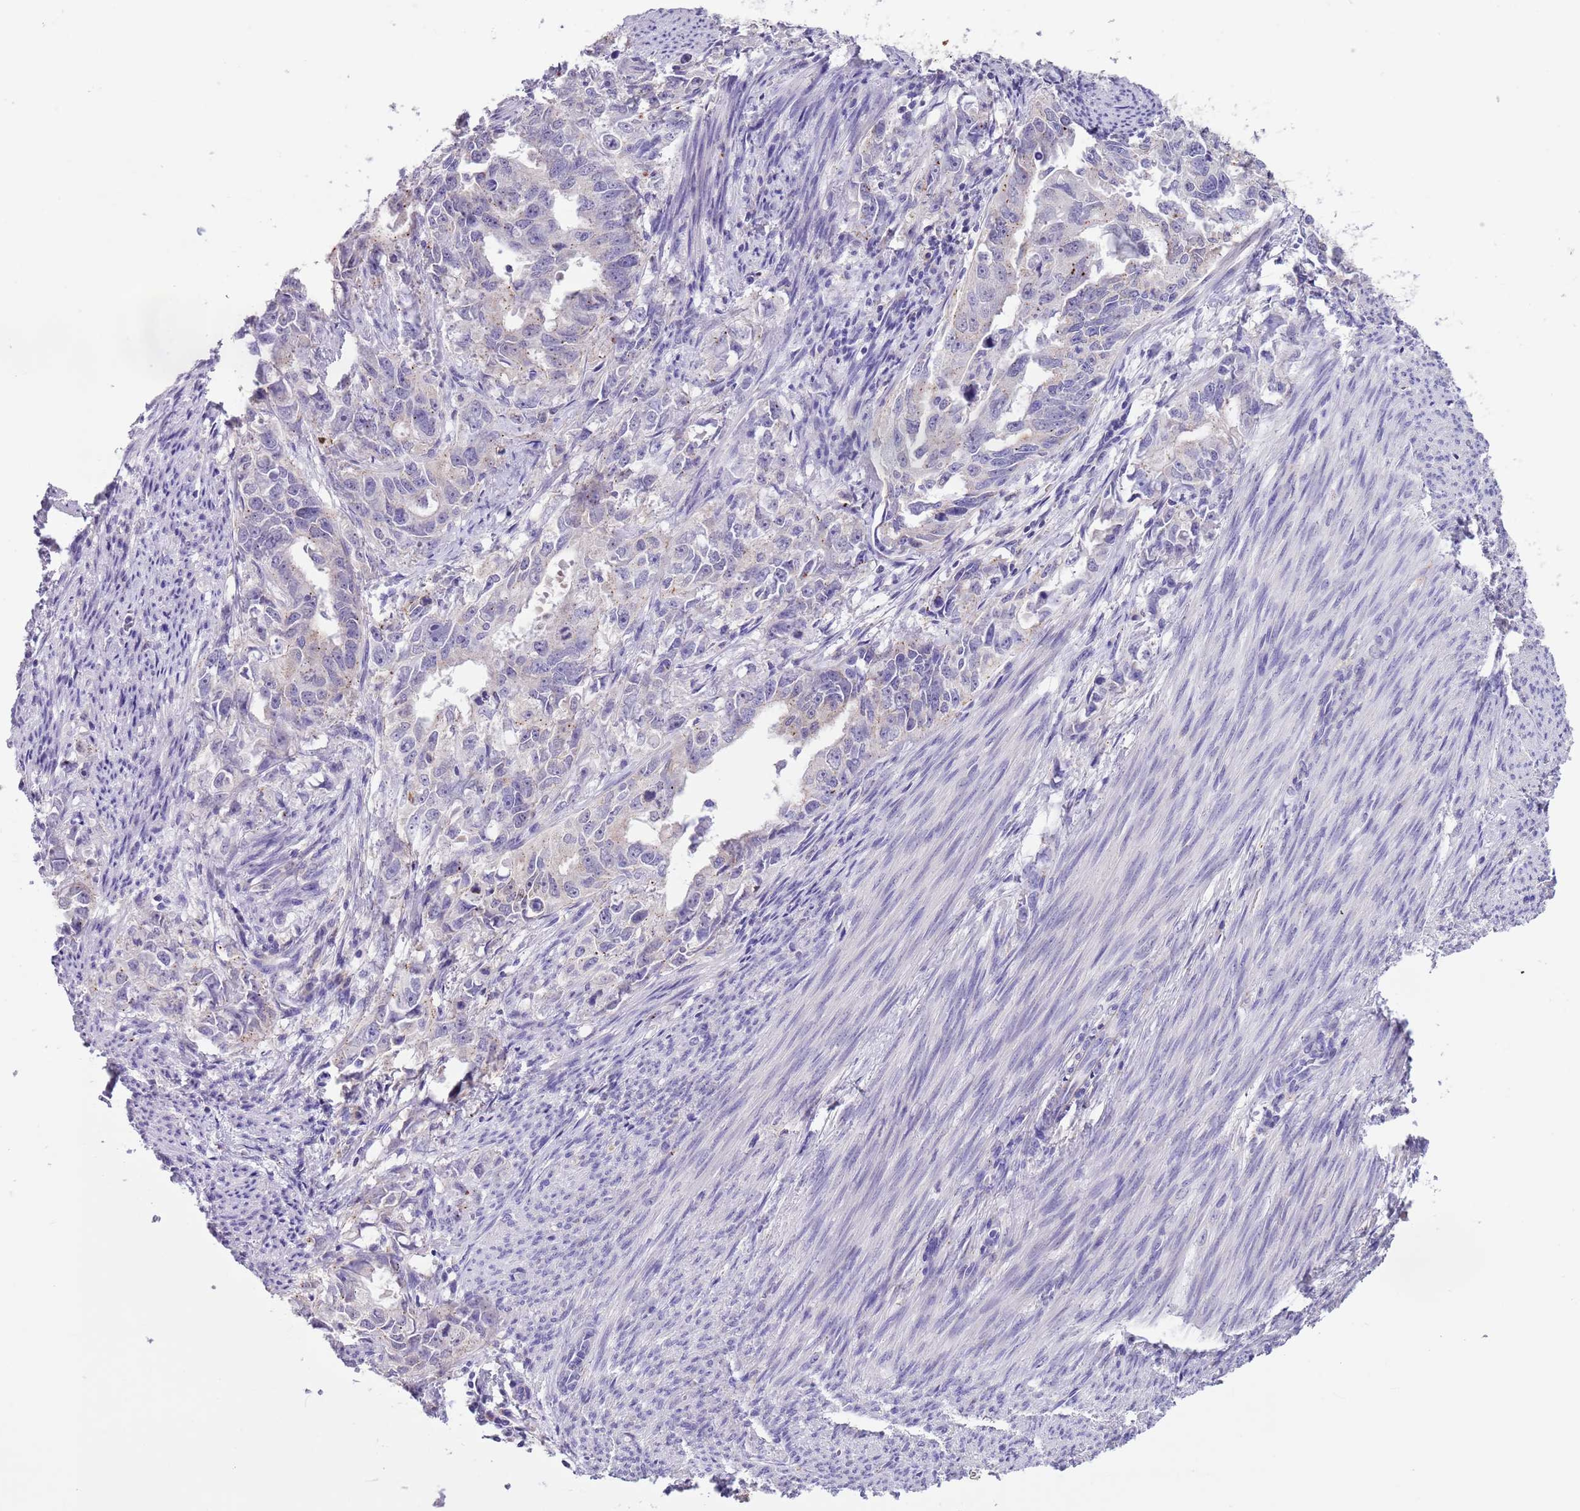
{"staining": {"intensity": "weak", "quantity": "25%-75%", "location": "cytoplasmic/membranous"}, "tissue": "endometrial cancer", "cell_type": "Tumor cells", "image_type": "cancer", "snomed": [{"axis": "morphology", "description": "Adenocarcinoma, NOS"}, {"axis": "topography", "description": "Endometrium"}], "caption": "Endometrial cancer tissue reveals weak cytoplasmic/membranous staining in approximately 25%-75% of tumor cells, visualized by immunohistochemistry. (DAB IHC with brightfield microscopy, high magnification).", "gene": "PFKFB2", "patient": {"sex": "female", "age": 65}}